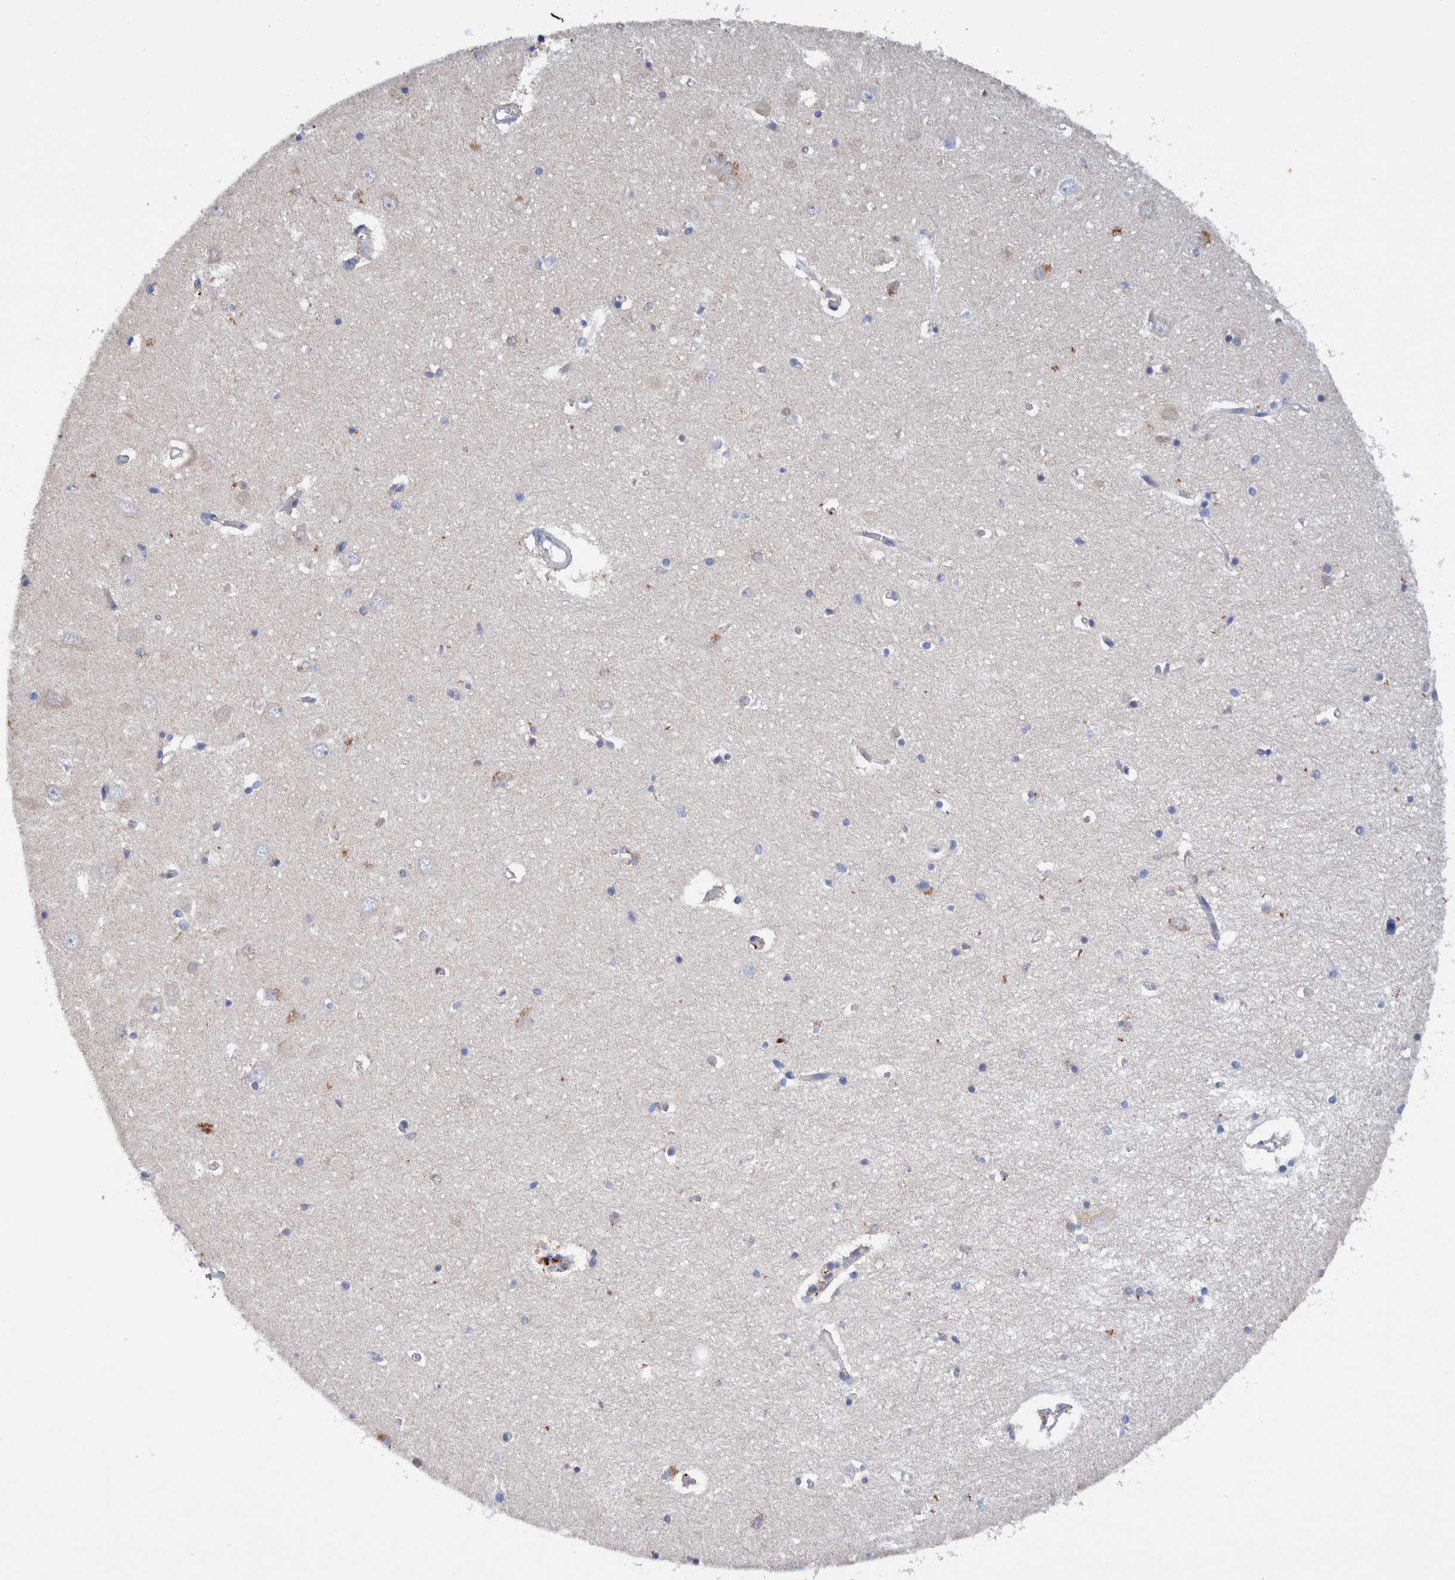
{"staining": {"intensity": "negative", "quantity": "none", "location": "none"}, "tissue": "hippocampus", "cell_type": "Glial cells", "image_type": "normal", "snomed": [{"axis": "morphology", "description": "Normal tissue, NOS"}, {"axis": "topography", "description": "Hippocampus"}], "caption": "The immunohistochemistry (IHC) histopathology image has no significant staining in glial cells of hippocampus. (DAB IHC visualized using brightfield microscopy, high magnification).", "gene": "DECR1", "patient": {"sex": "male", "age": 70}}